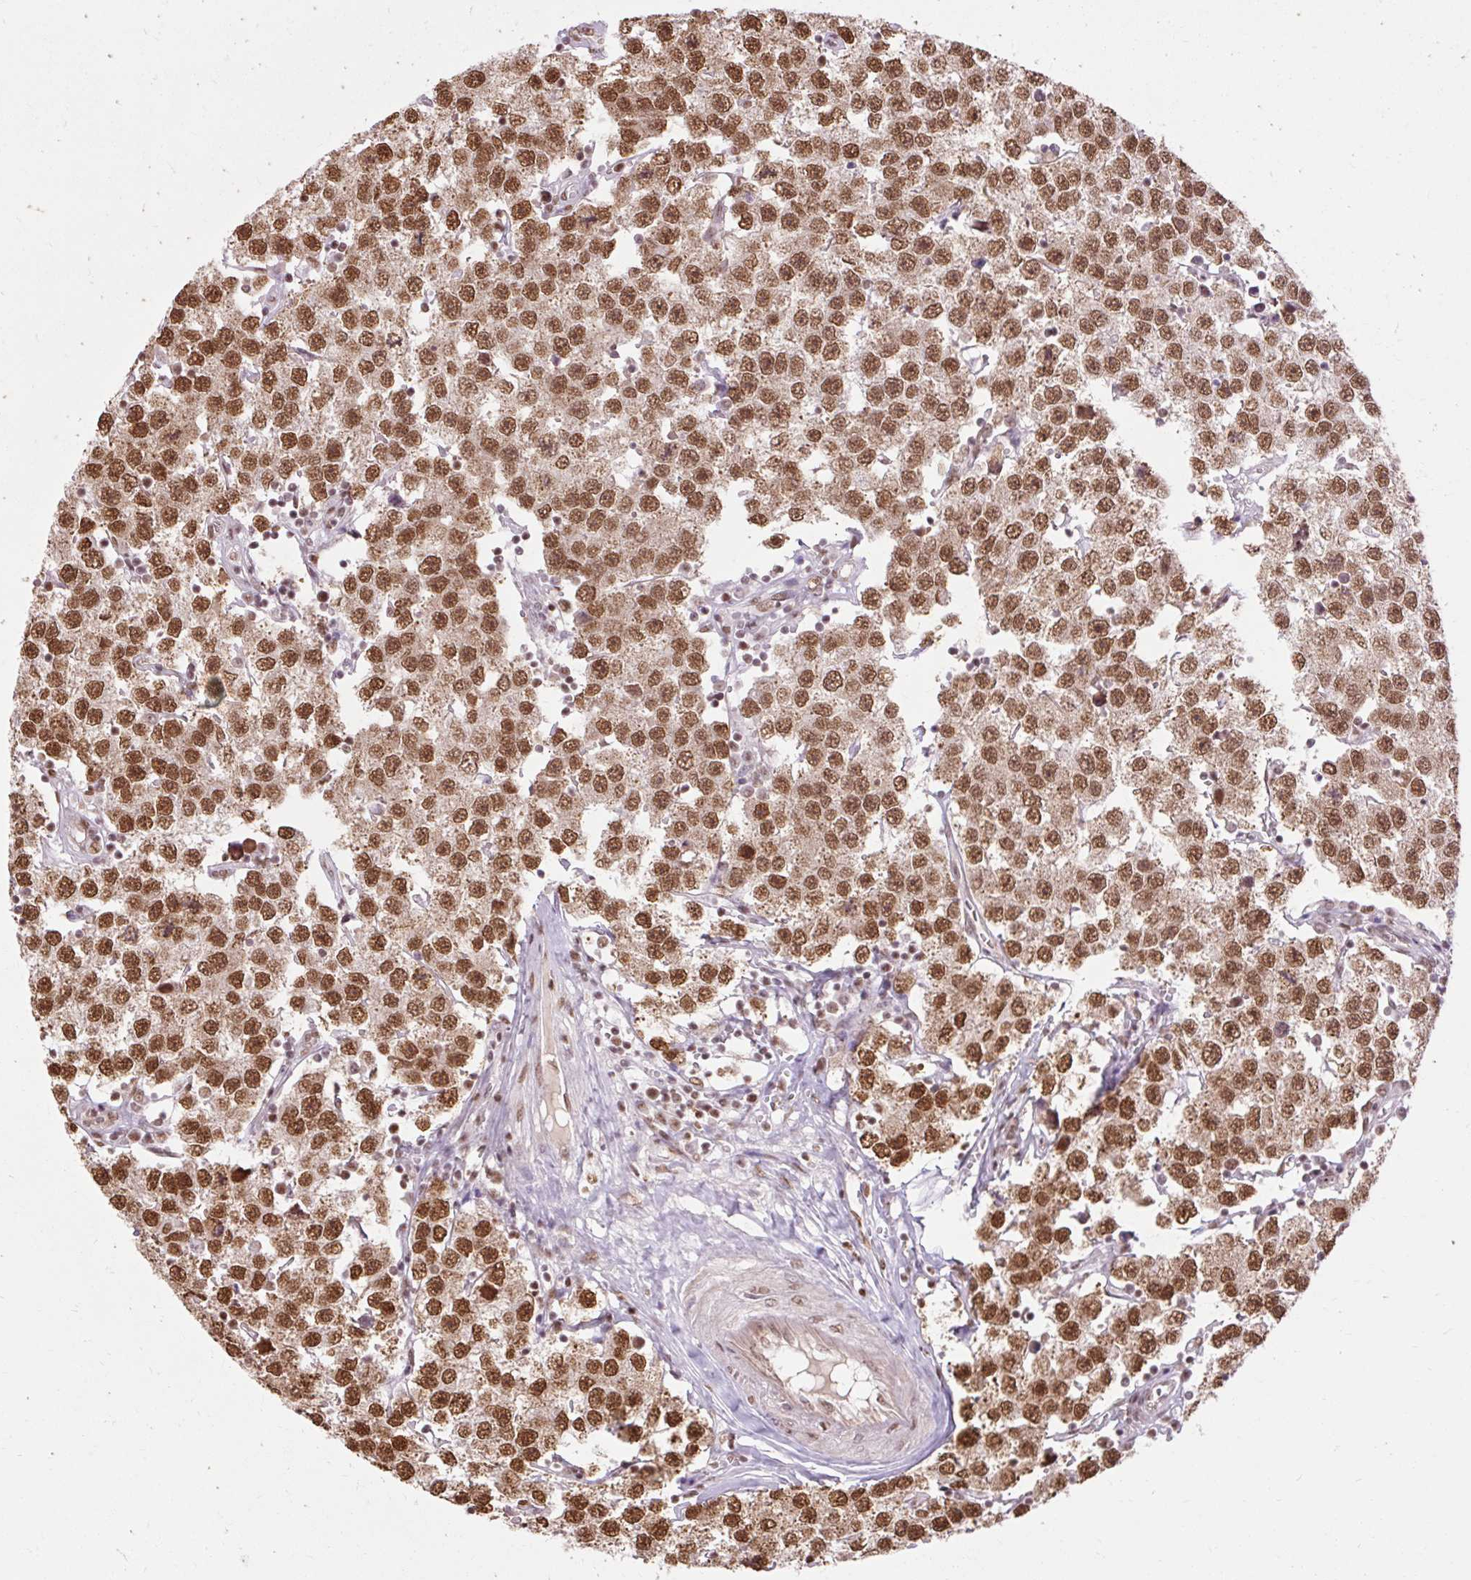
{"staining": {"intensity": "strong", "quantity": ">75%", "location": "nuclear"}, "tissue": "testis cancer", "cell_type": "Tumor cells", "image_type": "cancer", "snomed": [{"axis": "morphology", "description": "Seminoma, NOS"}, {"axis": "topography", "description": "Testis"}], "caption": "IHC of testis seminoma exhibits high levels of strong nuclear positivity in approximately >75% of tumor cells.", "gene": "NPIPB12", "patient": {"sex": "male", "age": 34}}